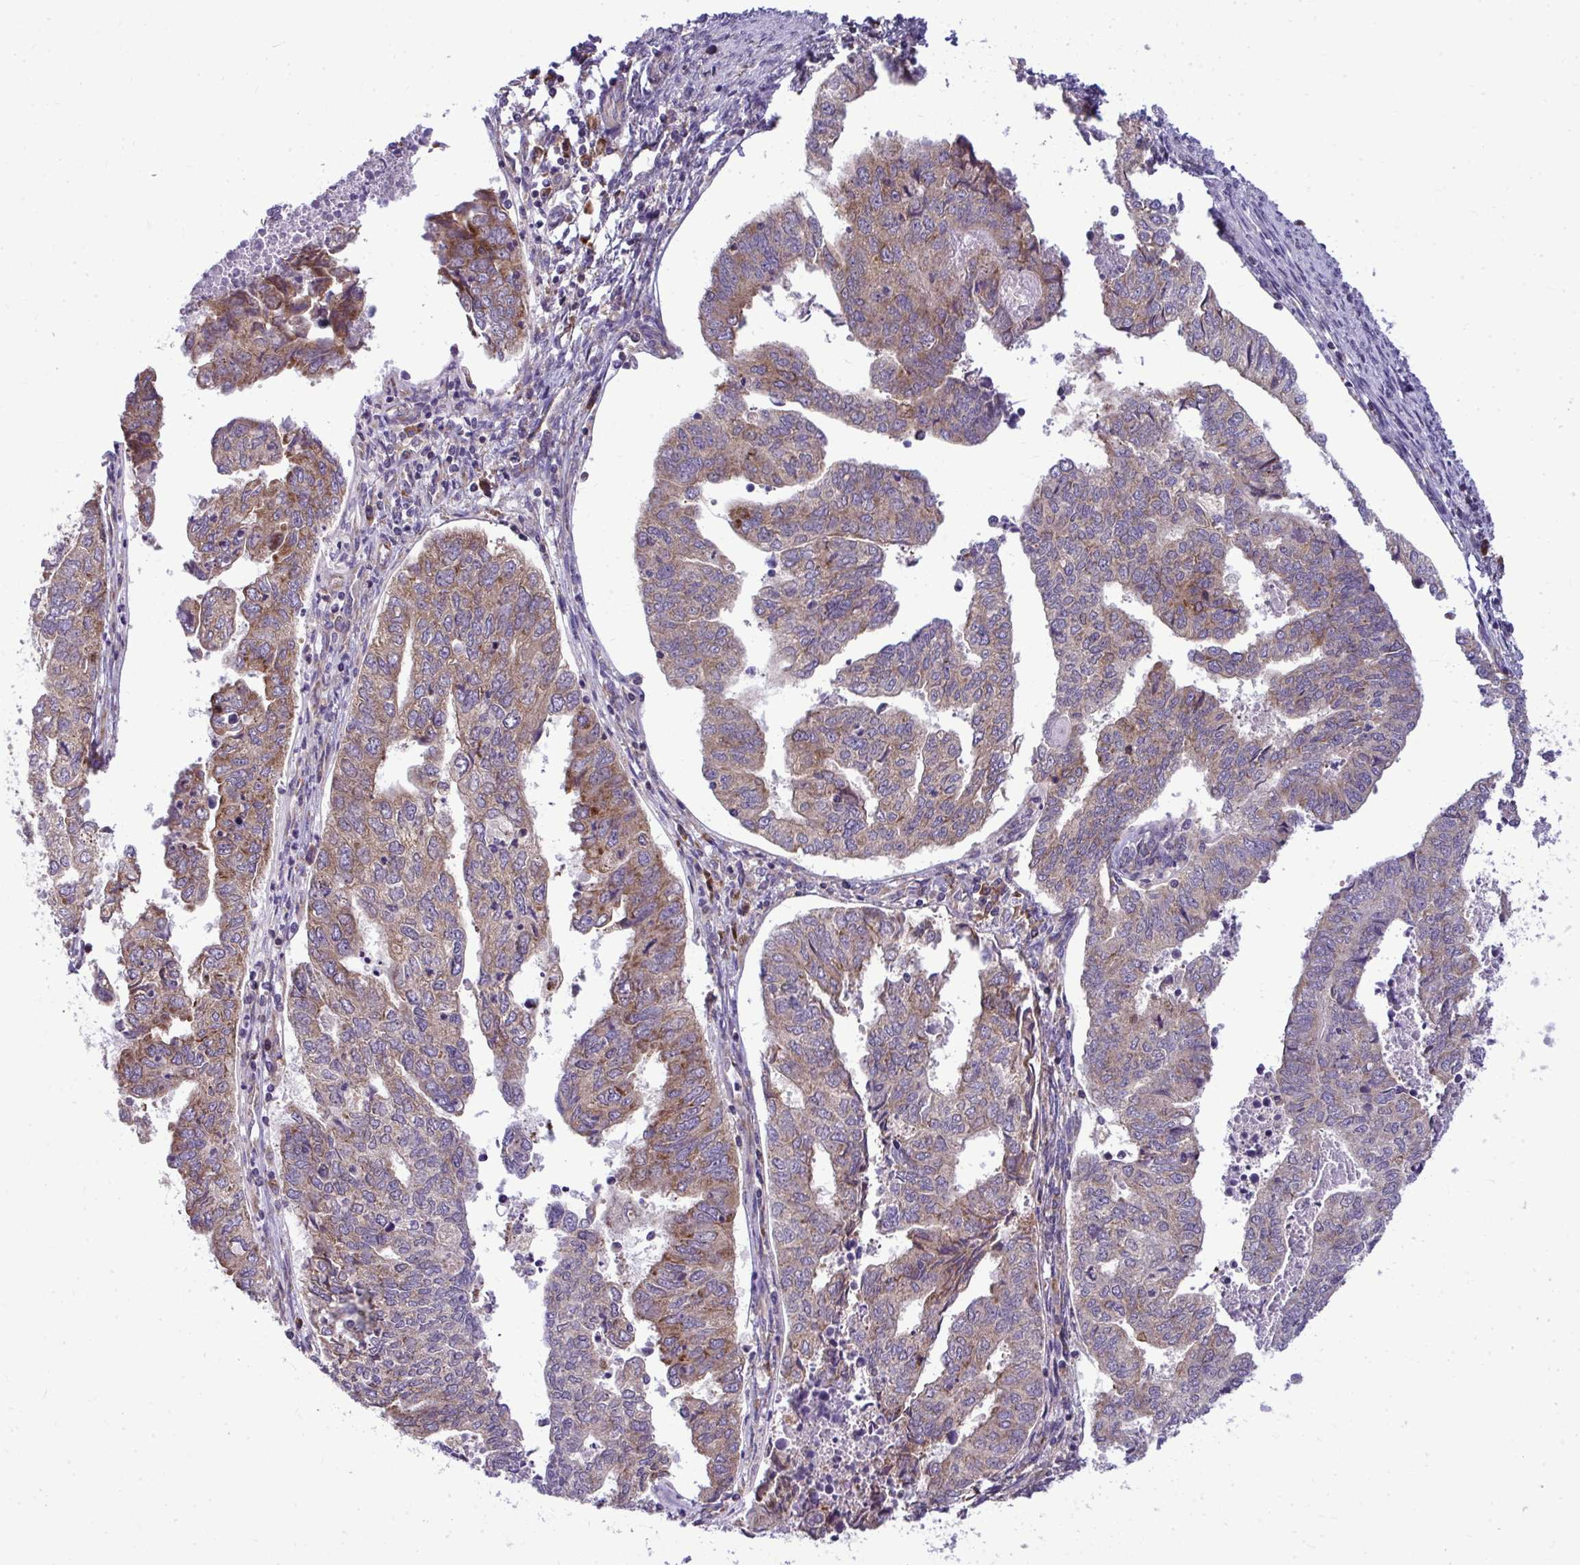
{"staining": {"intensity": "moderate", "quantity": "25%-75%", "location": "cytoplasmic/membranous"}, "tissue": "endometrial cancer", "cell_type": "Tumor cells", "image_type": "cancer", "snomed": [{"axis": "morphology", "description": "Adenocarcinoma, NOS"}, {"axis": "topography", "description": "Endometrium"}], "caption": "Immunohistochemical staining of endometrial cancer (adenocarcinoma) reveals medium levels of moderate cytoplasmic/membranous positivity in about 25%-75% of tumor cells.", "gene": "GFPT2", "patient": {"sex": "female", "age": 73}}